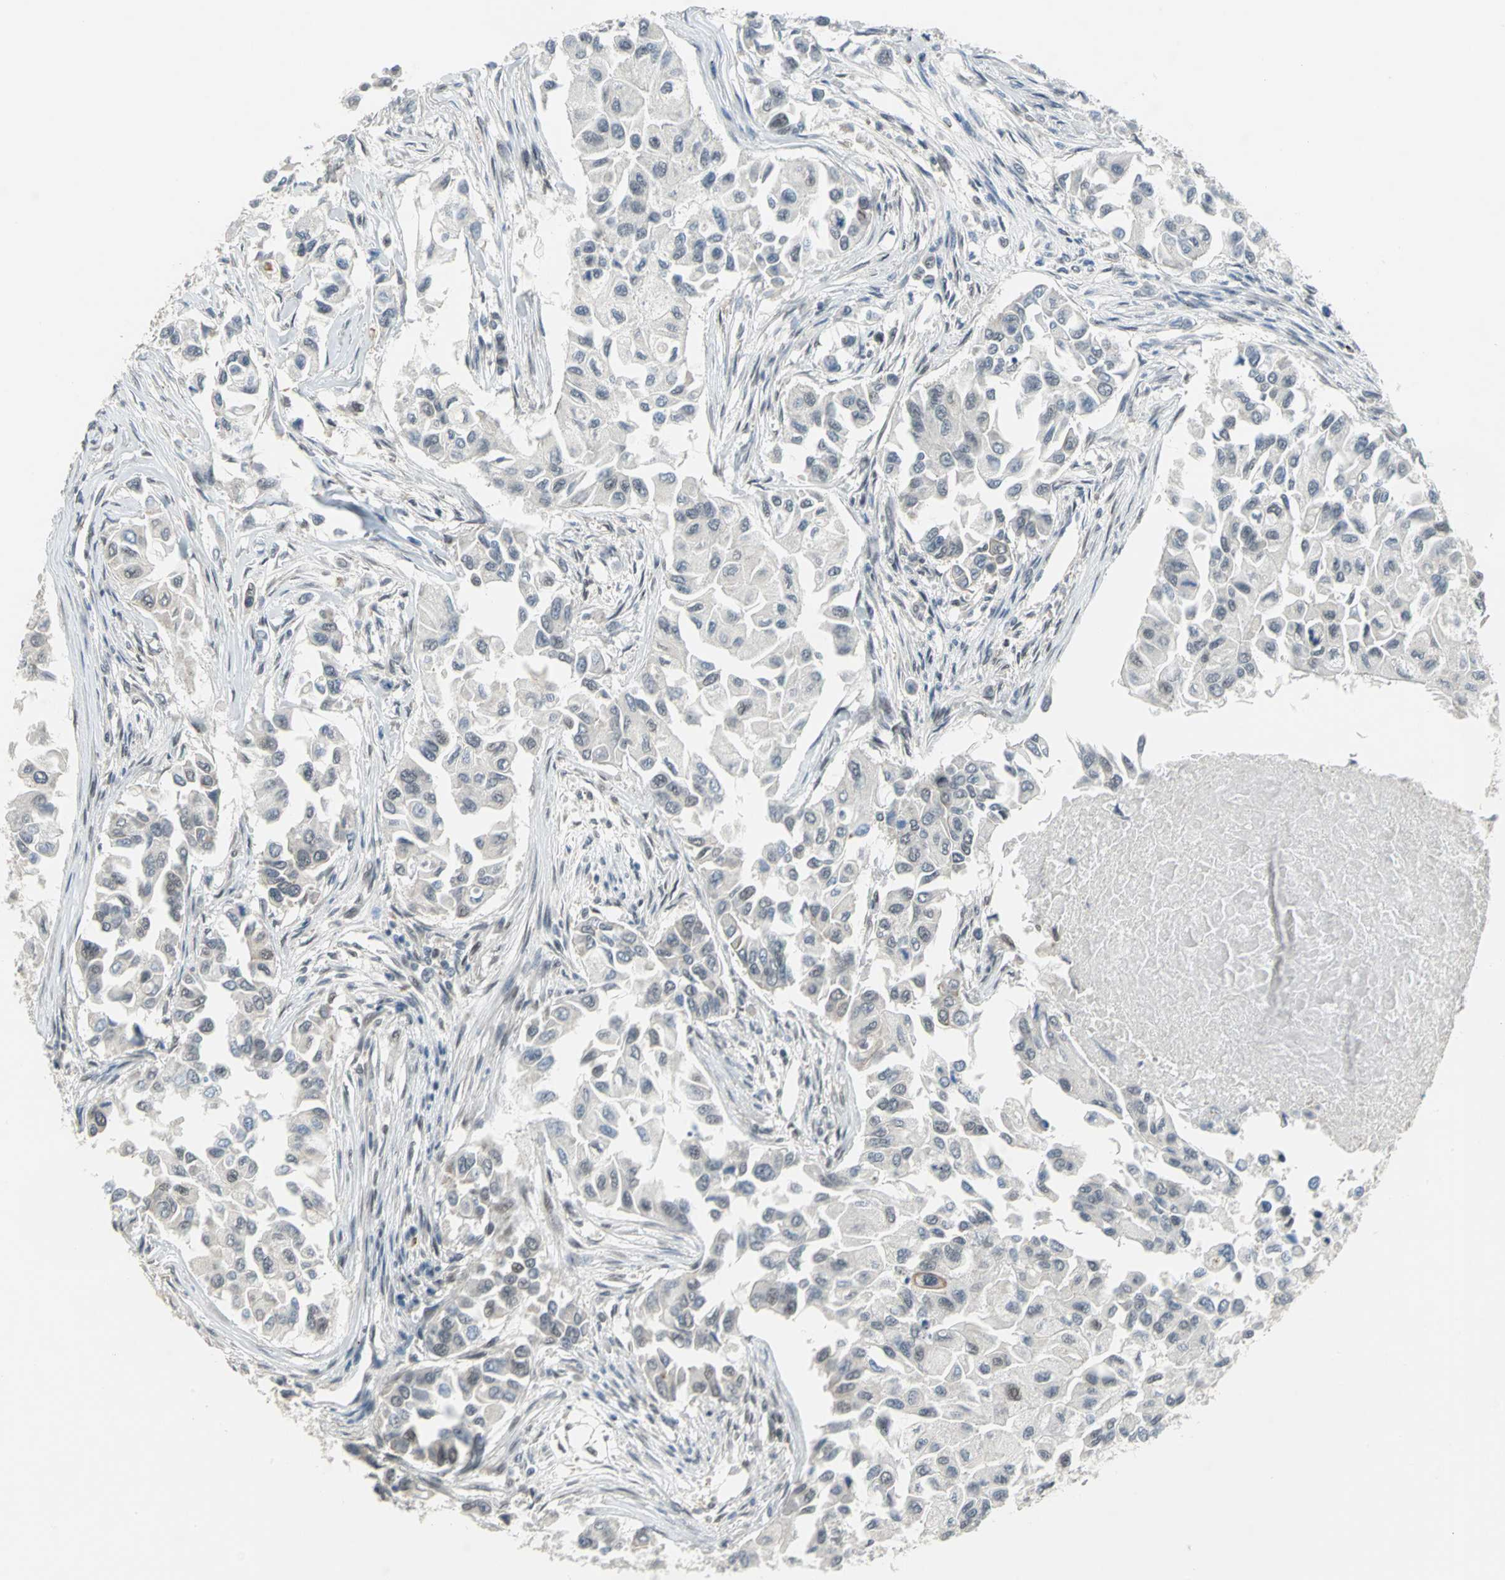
{"staining": {"intensity": "weak", "quantity": "25%-75%", "location": "nuclear"}, "tissue": "breast cancer", "cell_type": "Tumor cells", "image_type": "cancer", "snomed": [{"axis": "morphology", "description": "Normal tissue, NOS"}, {"axis": "morphology", "description": "Duct carcinoma"}, {"axis": "topography", "description": "Breast"}], "caption": "Breast invasive ductal carcinoma tissue displays weak nuclear expression in about 25%-75% of tumor cells, visualized by immunohistochemistry. The staining was performed using DAB (3,3'-diaminobenzidine) to visualize the protein expression in brown, while the nuclei were stained in blue with hematoxylin (Magnification: 20x).", "gene": "GLI3", "patient": {"sex": "female", "age": 49}}